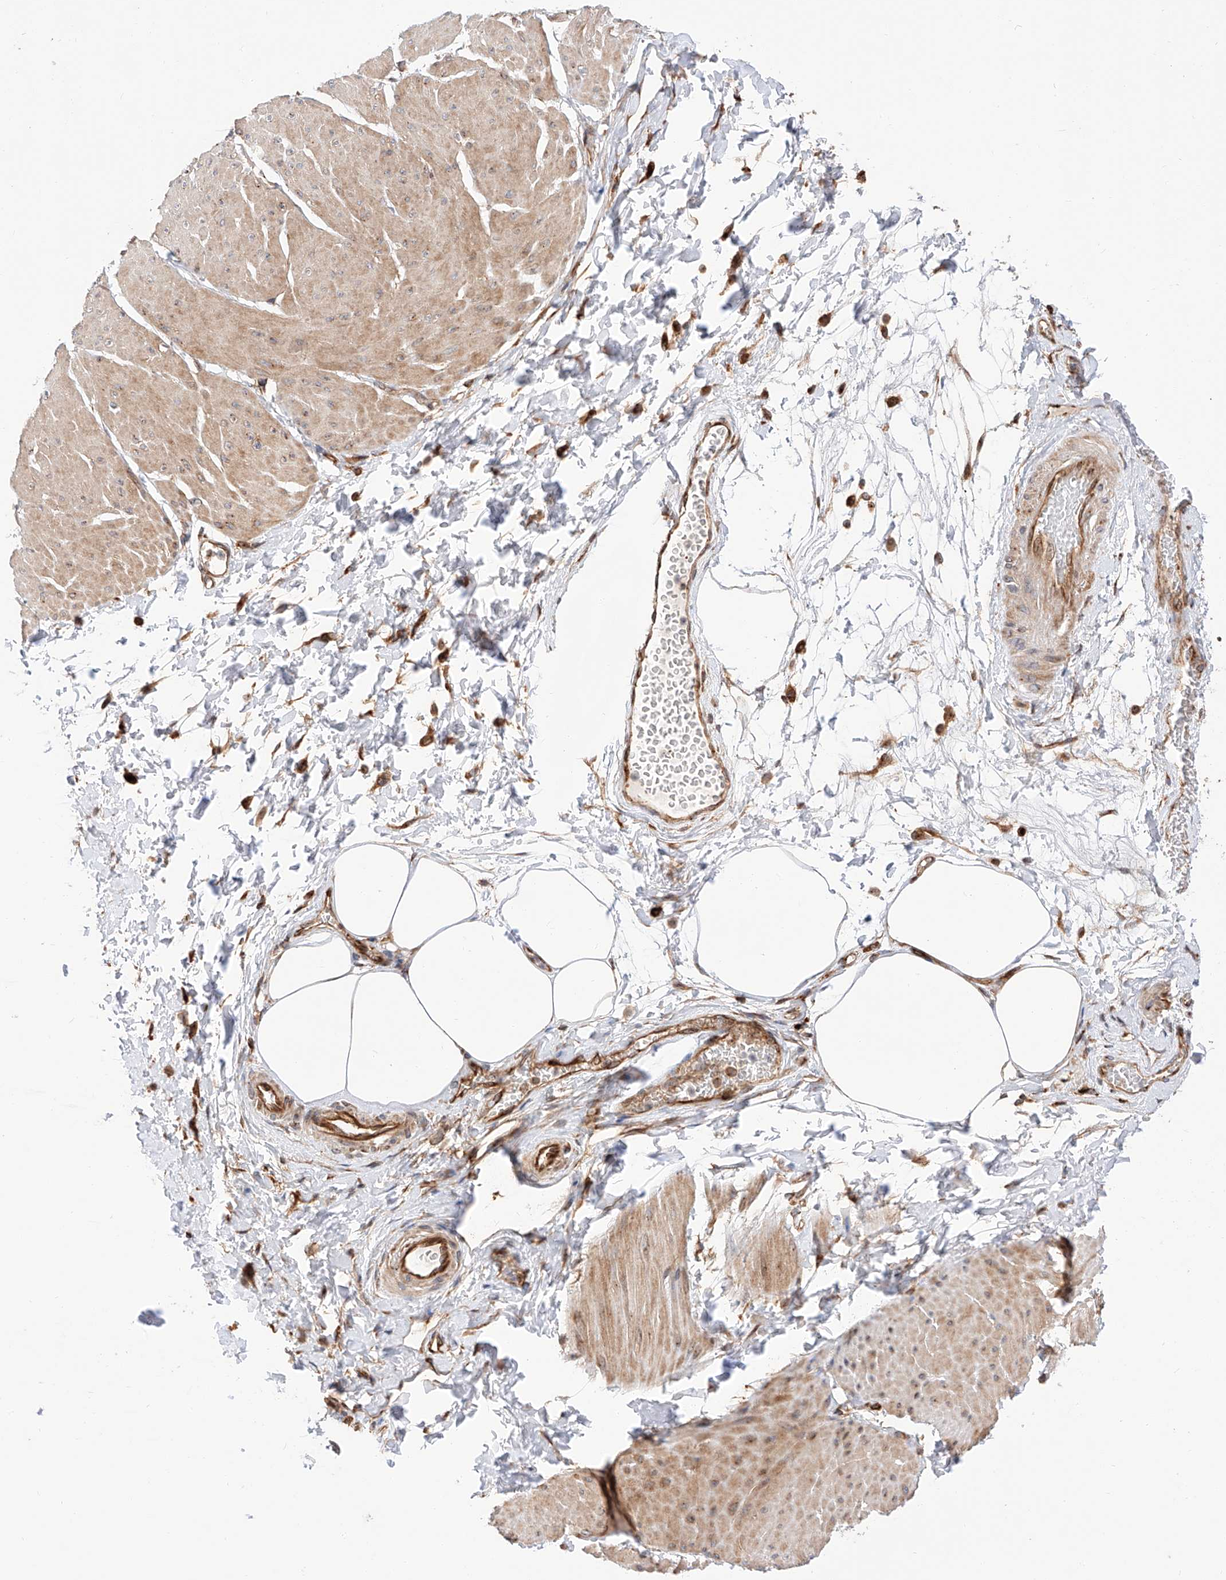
{"staining": {"intensity": "moderate", "quantity": ">75%", "location": "cytoplasmic/membranous"}, "tissue": "smooth muscle", "cell_type": "Smooth muscle cells", "image_type": "normal", "snomed": [{"axis": "morphology", "description": "Urothelial carcinoma, High grade"}, {"axis": "topography", "description": "Urinary bladder"}], "caption": "Human smooth muscle stained for a protein (brown) displays moderate cytoplasmic/membranous positive expression in approximately >75% of smooth muscle cells.", "gene": "ISCA2", "patient": {"sex": "male", "age": 46}}